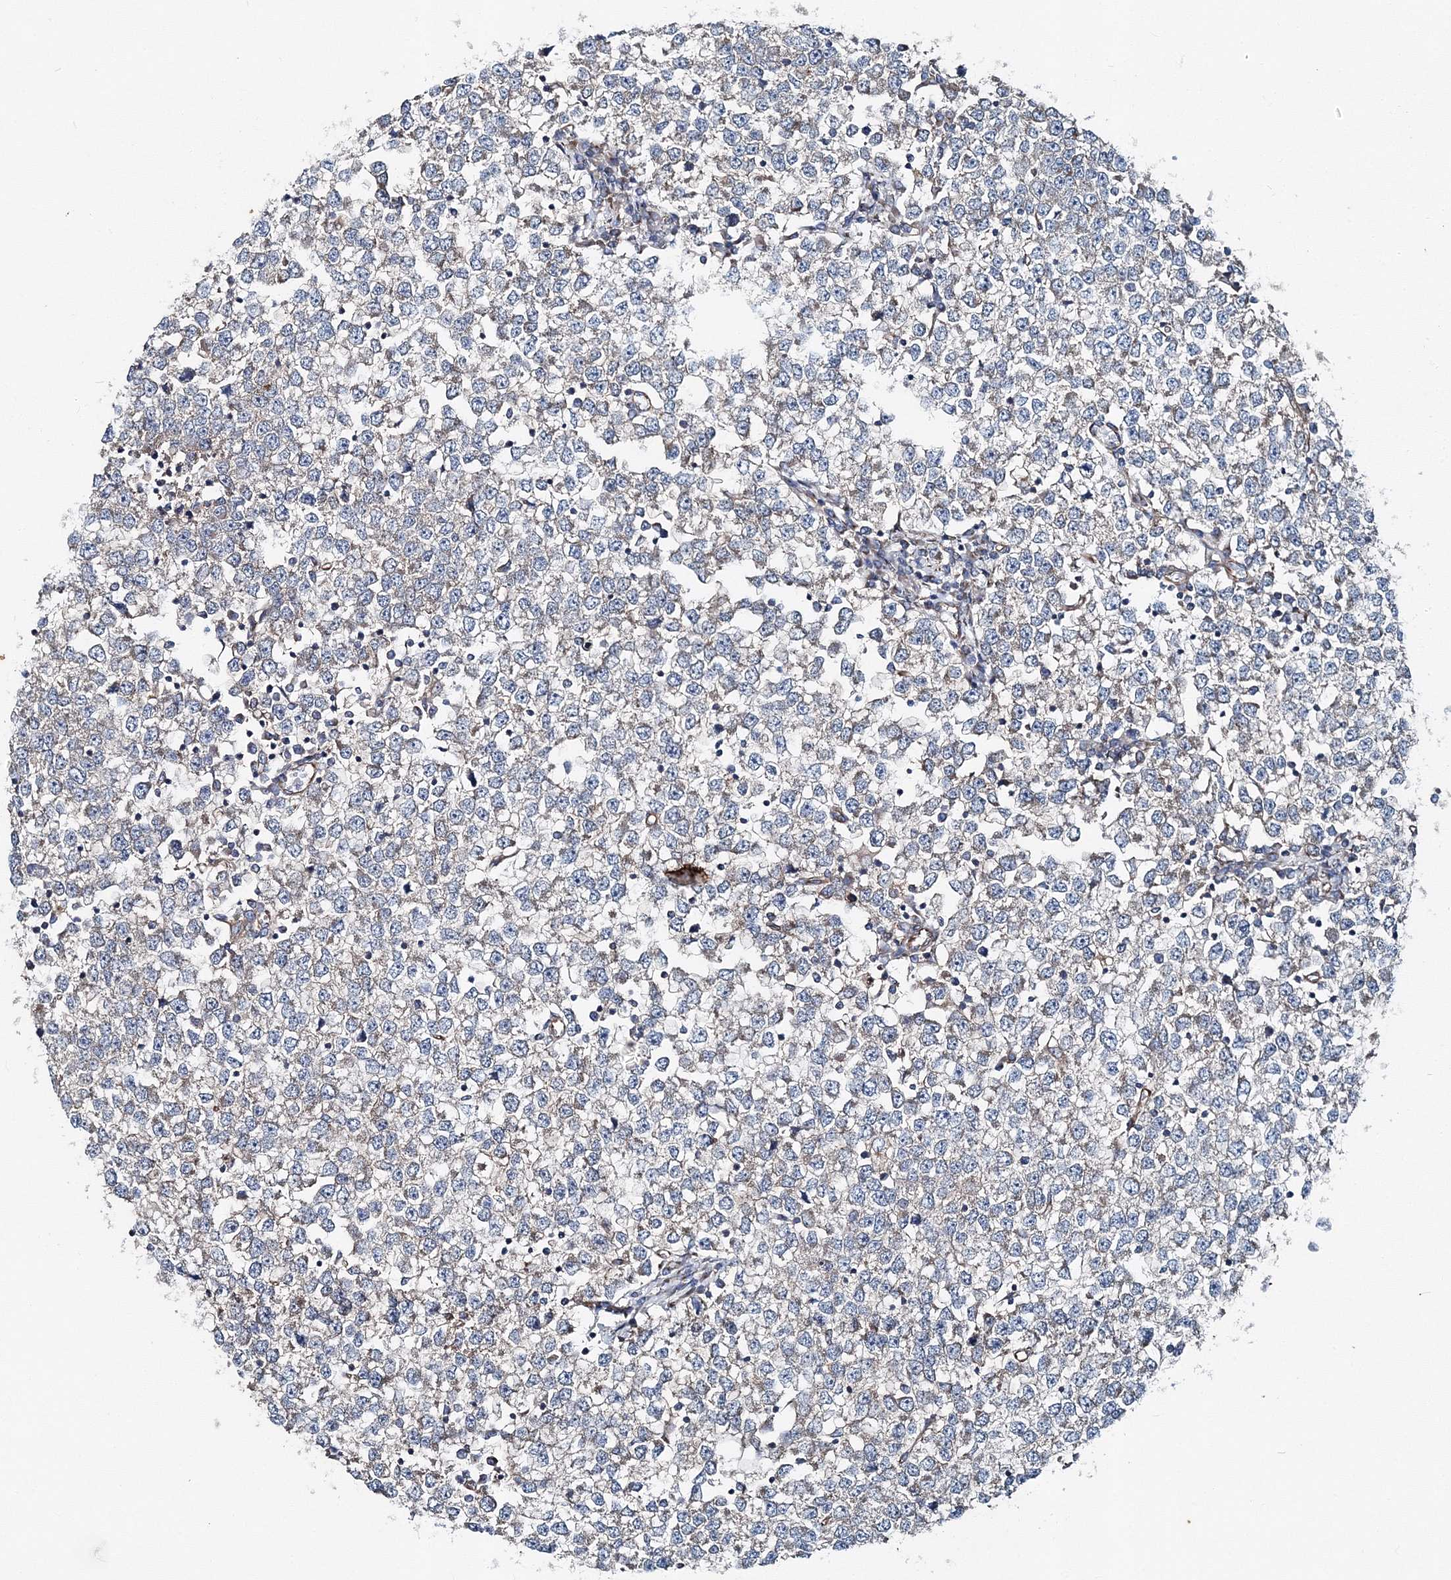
{"staining": {"intensity": "weak", "quantity": ">75%", "location": "cytoplasmic/membranous"}, "tissue": "testis cancer", "cell_type": "Tumor cells", "image_type": "cancer", "snomed": [{"axis": "morphology", "description": "Seminoma, NOS"}, {"axis": "topography", "description": "Testis"}], "caption": "This micrograph demonstrates immunohistochemistry staining of human testis seminoma, with low weak cytoplasmic/membranous expression in about >75% of tumor cells.", "gene": "MPHOSPH9", "patient": {"sex": "male", "age": 65}}